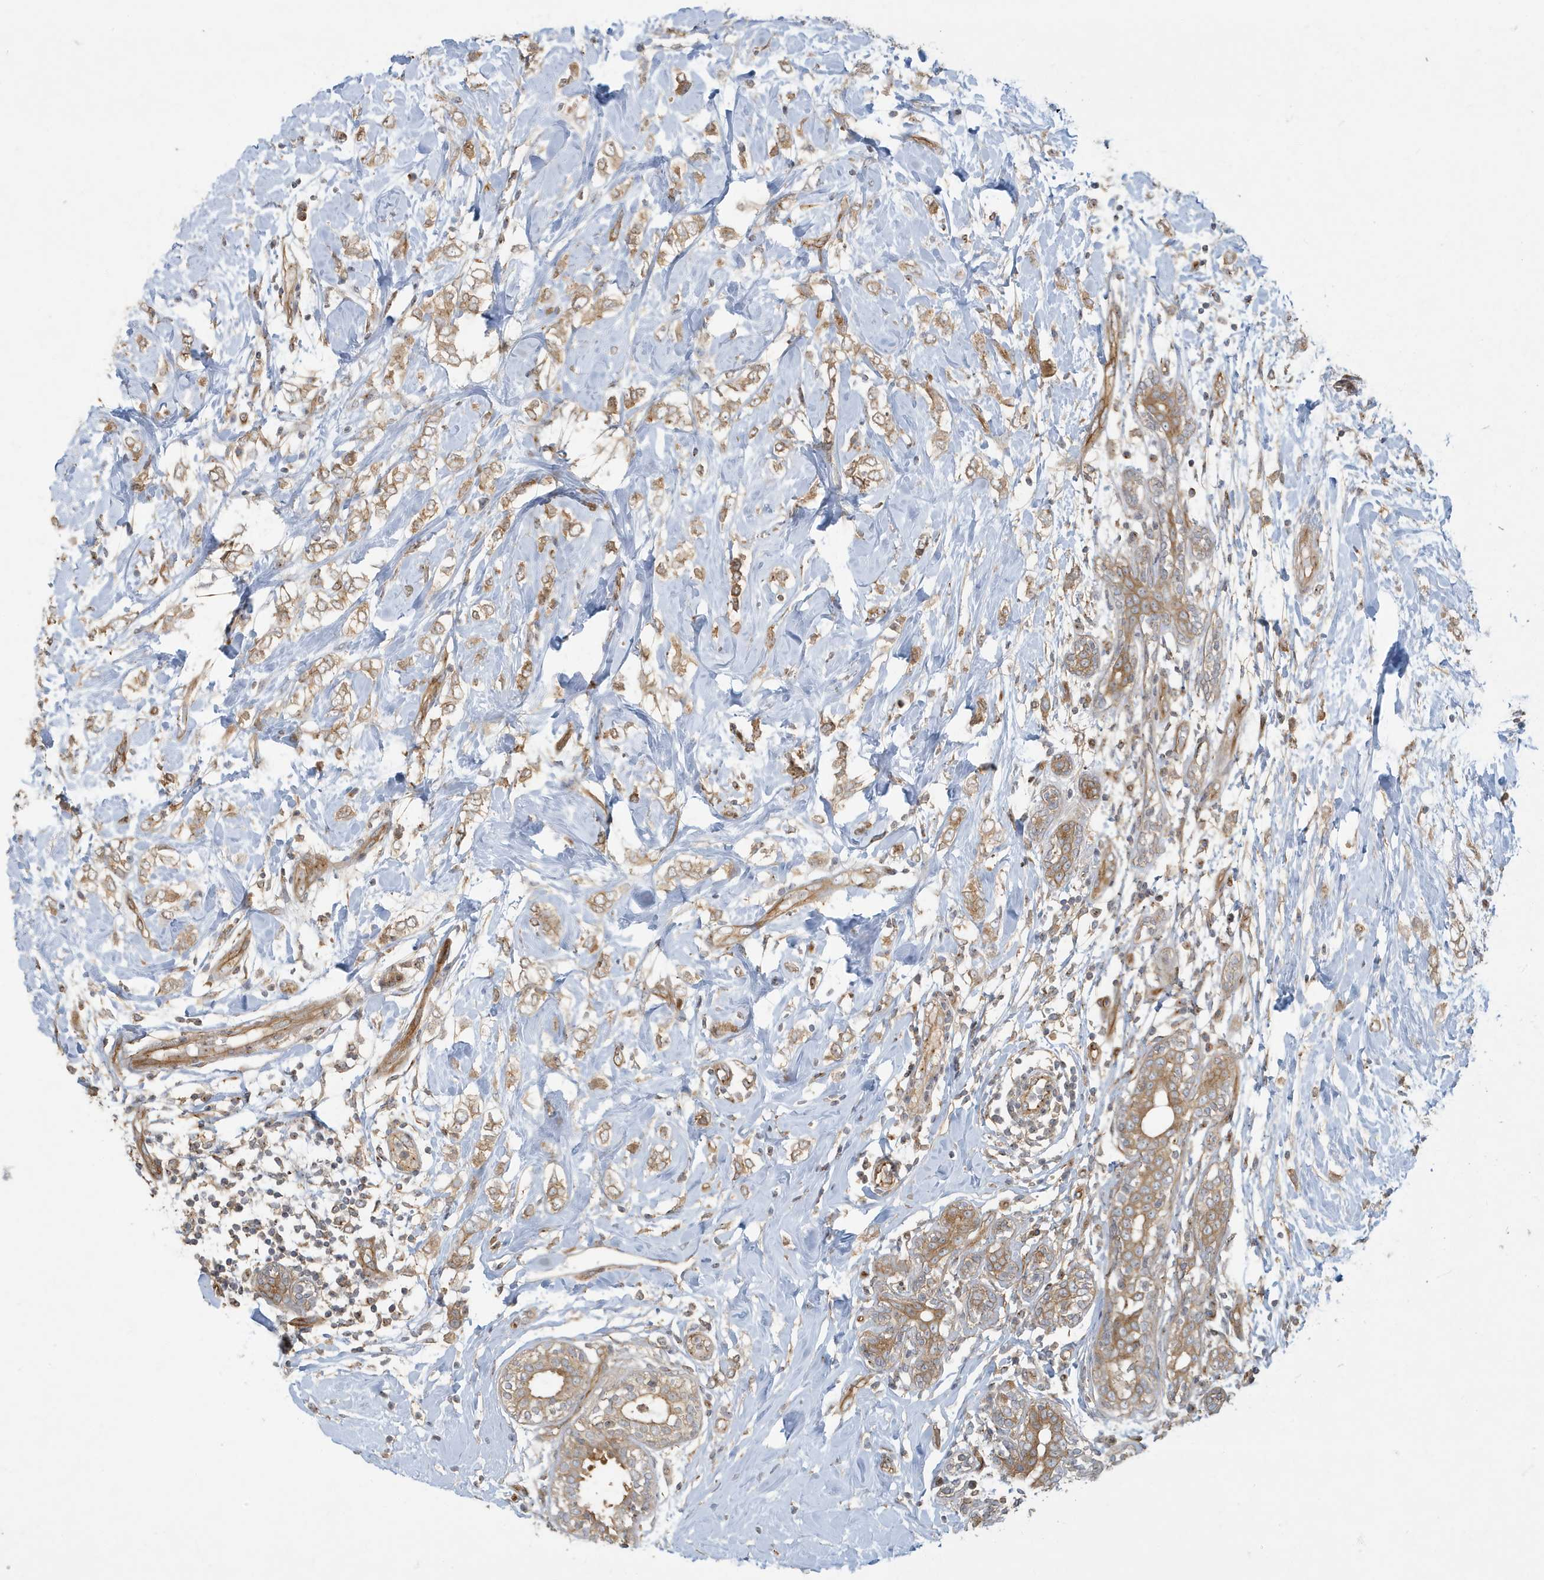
{"staining": {"intensity": "moderate", "quantity": ">75%", "location": "cytoplasmic/membranous"}, "tissue": "breast cancer", "cell_type": "Tumor cells", "image_type": "cancer", "snomed": [{"axis": "morphology", "description": "Normal tissue, NOS"}, {"axis": "morphology", "description": "Lobular carcinoma"}, {"axis": "topography", "description": "Breast"}], "caption": "IHC micrograph of neoplastic tissue: human lobular carcinoma (breast) stained using immunohistochemistry (IHC) shows medium levels of moderate protein expression localized specifically in the cytoplasmic/membranous of tumor cells, appearing as a cytoplasmic/membranous brown color.", "gene": "ATP23", "patient": {"sex": "female", "age": 47}}